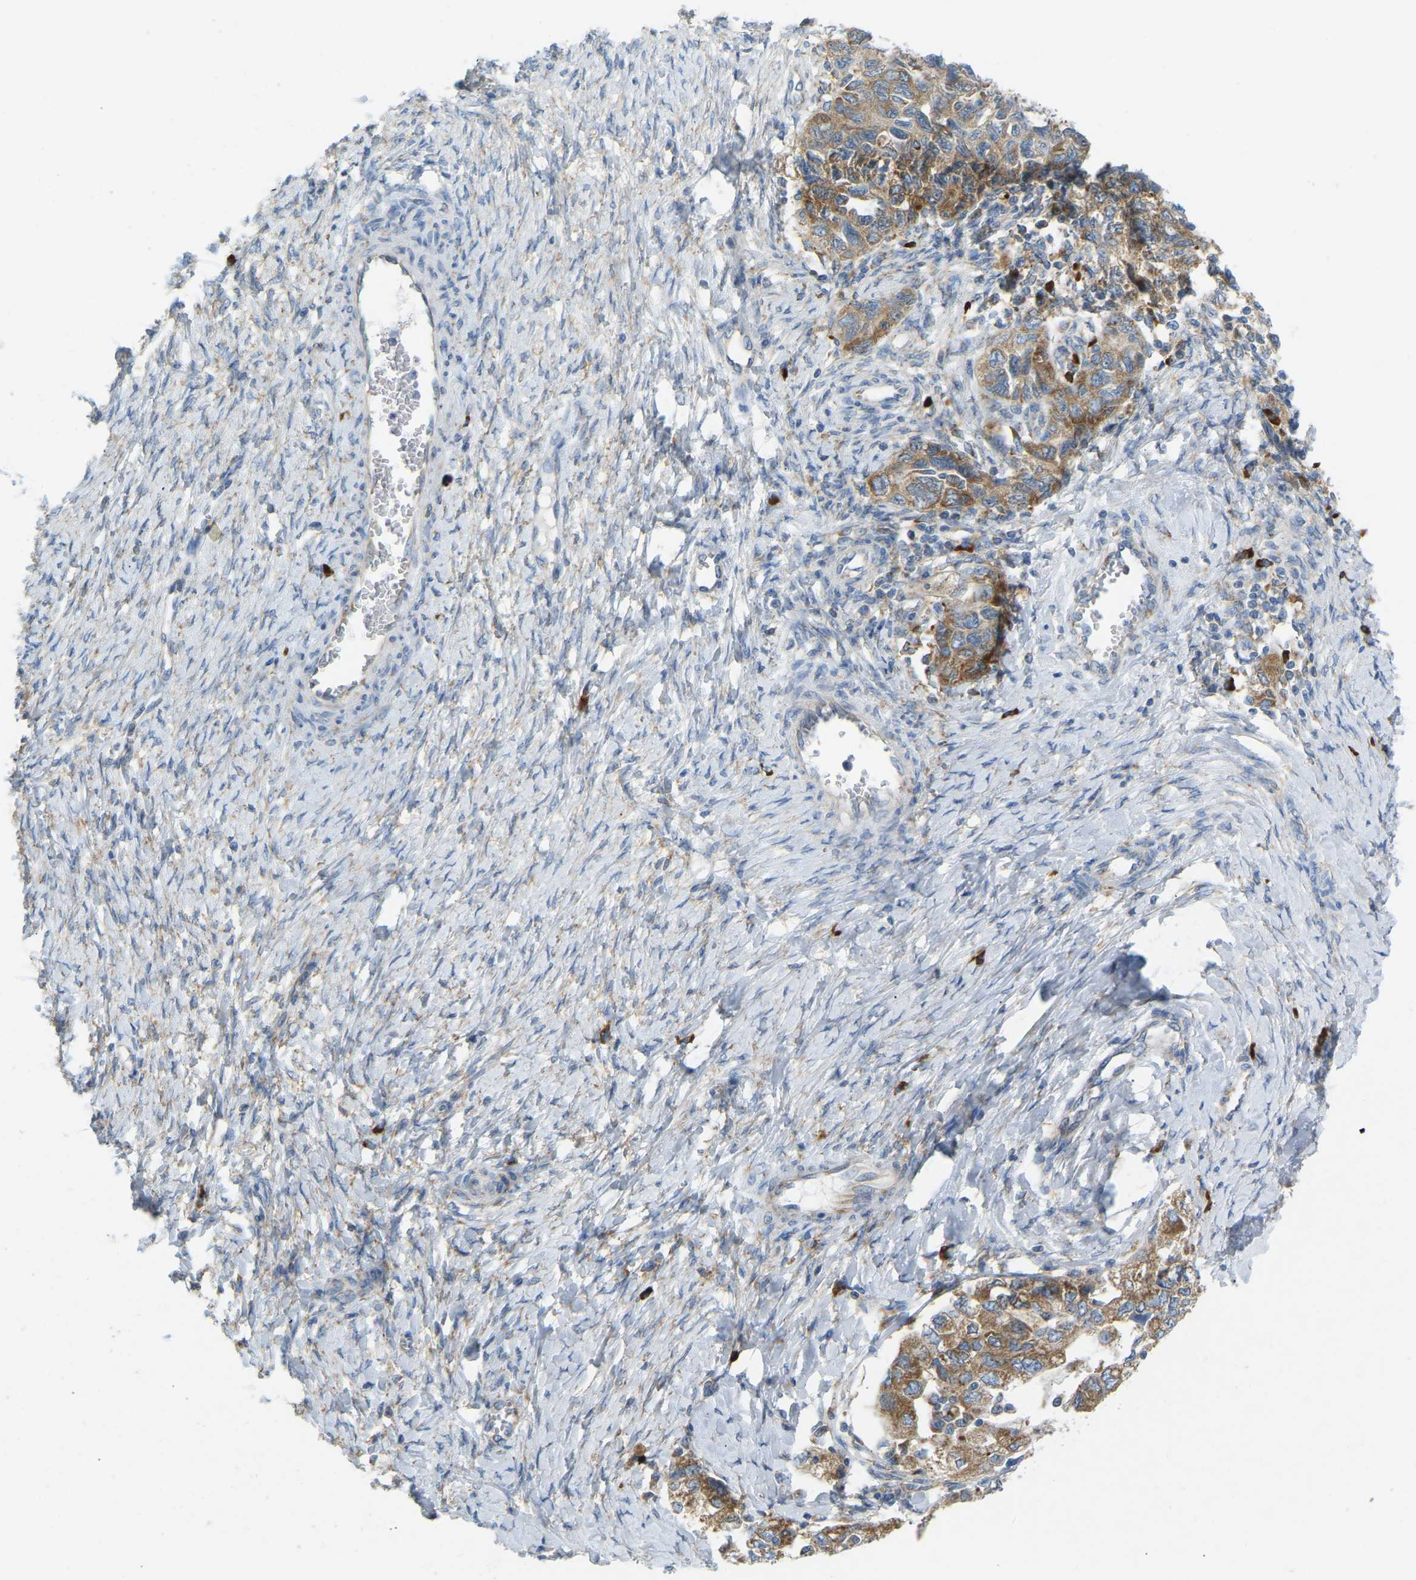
{"staining": {"intensity": "moderate", "quantity": ">75%", "location": "cytoplasmic/membranous"}, "tissue": "ovarian cancer", "cell_type": "Tumor cells", "image_type": "cancer", "snomed": [{"axis": "morphology", "description": "Carcinoma, NOS"}, {"axis": "morphology", "description": "Cystadenocarcinoma, serous, NOS"}, {"axis": "topography", "description": "Ovary"}], "caption": "An image of human ovarian cancer (serous cystadenocarcinoma) stained for a protein reveals moderate cytoplasmic/membranous brown staining in tumor cells. The staining was performed using DAB (3,3'-diaminobenzidine), with brown indicating positive protein expression. Nuclei are stained blue with hematoxylin.", "gene": "SND1", "patient": {"sex": "female", "age": 69}}